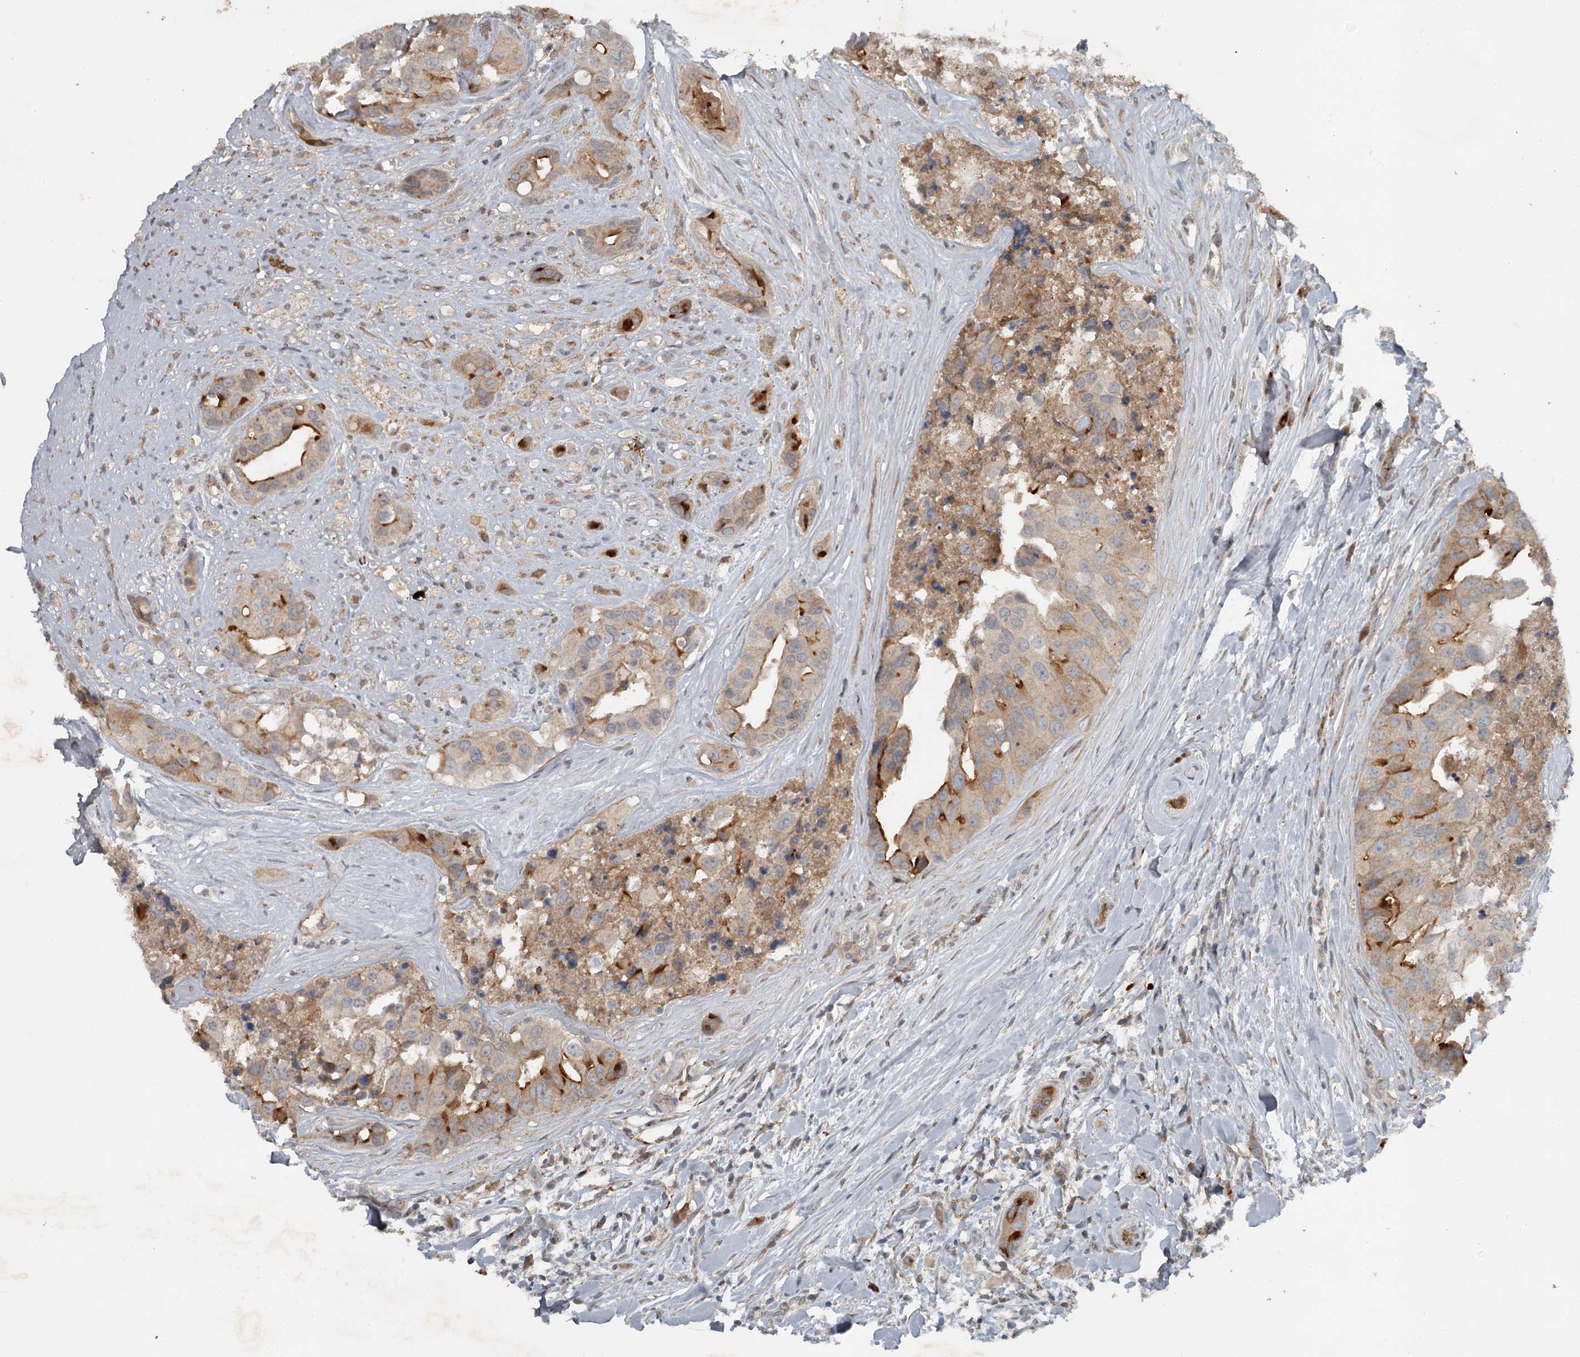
{"staining": {"intensity": "moderate", "quantity": ">75%", "location": "cytoplasmic/membranous"}, "tissue": "head and neck cancer", "cell_type": "Tumor cells", "image_type": "cancer", "snomed": [{"axis": "morphology", "description": "Adenocarcinoma, NOS"}, {"axis": "morphology", "description": "Adenocarcinoma, metastatic, NOS"}, {"axis": "topography", "description": "Head-Neck"}], "caption": "Immunohistochemistry staining of head and neck cancer, which reveals medium levels of moderate cytoplasmic/membranous positivity in about >75% of tumor cells indicating moderate cytoplasmic/membranous protein positivity. The staining was performed using DAB (brown) for protein detection and nuclei were counterstained in hematoxylin (blue).", "gene": "SLC39A8", "patient": {"sex": "male", "age": 75}}